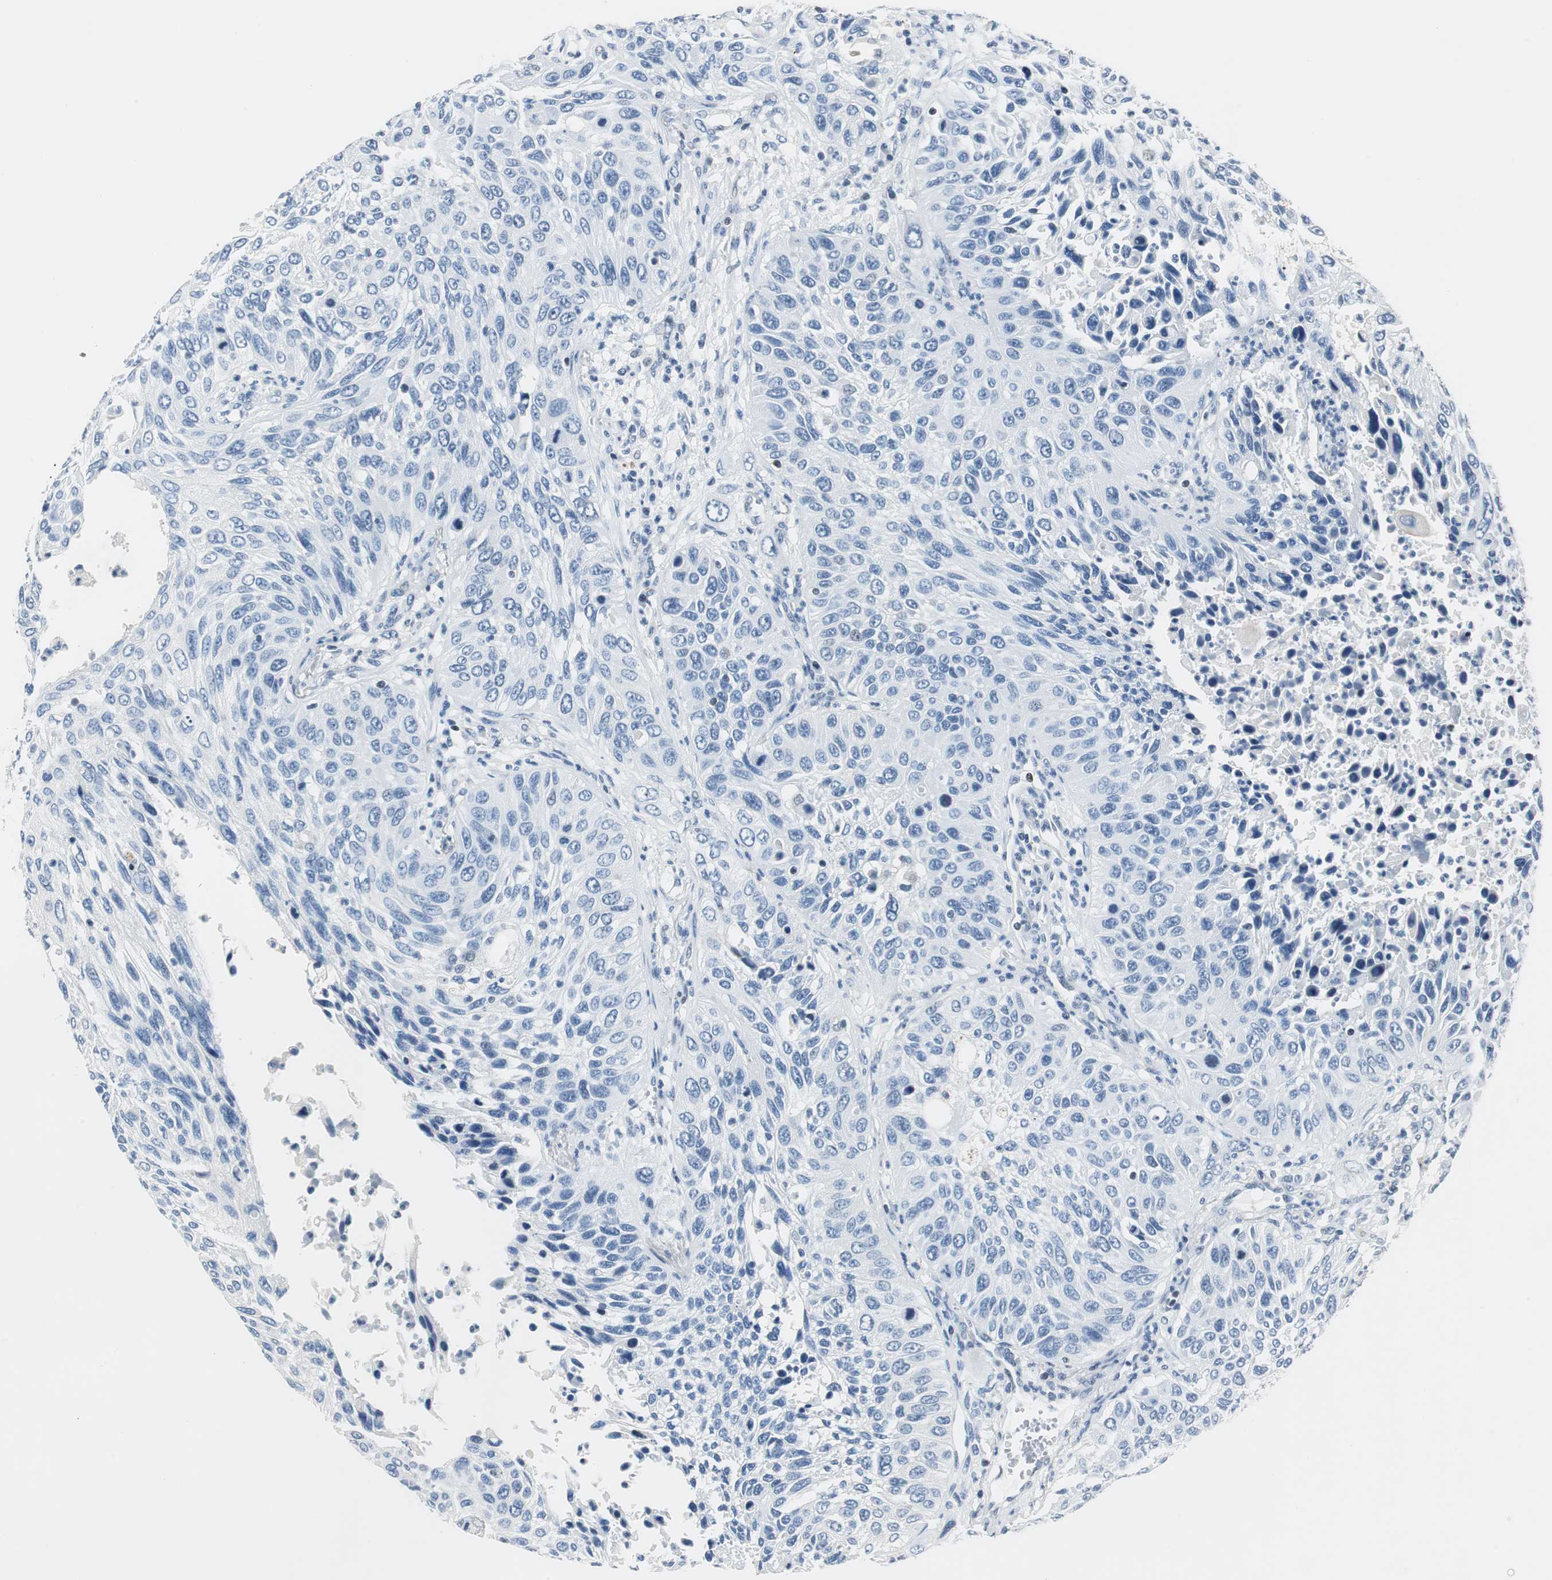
{"staining": {"intensity": "negative", "quantity": "none", "location": "none"}, "tissue": "lung cancer", "cell_type": "Tumor cells", "image_type": "cancer", "snomed": [{"axis": "morphology", "description": "Squamous cell carcinoma, NOS"}, {"axis": "topography", "description": "Lung"}], "caption": "Squamous cell carcinoma (lung) stained for a protein using immunohistochemistry (IHC) reveals no staining tumor cells.", "gene": "HCFC2", "patient": {"sex": "female", "age": 76}}